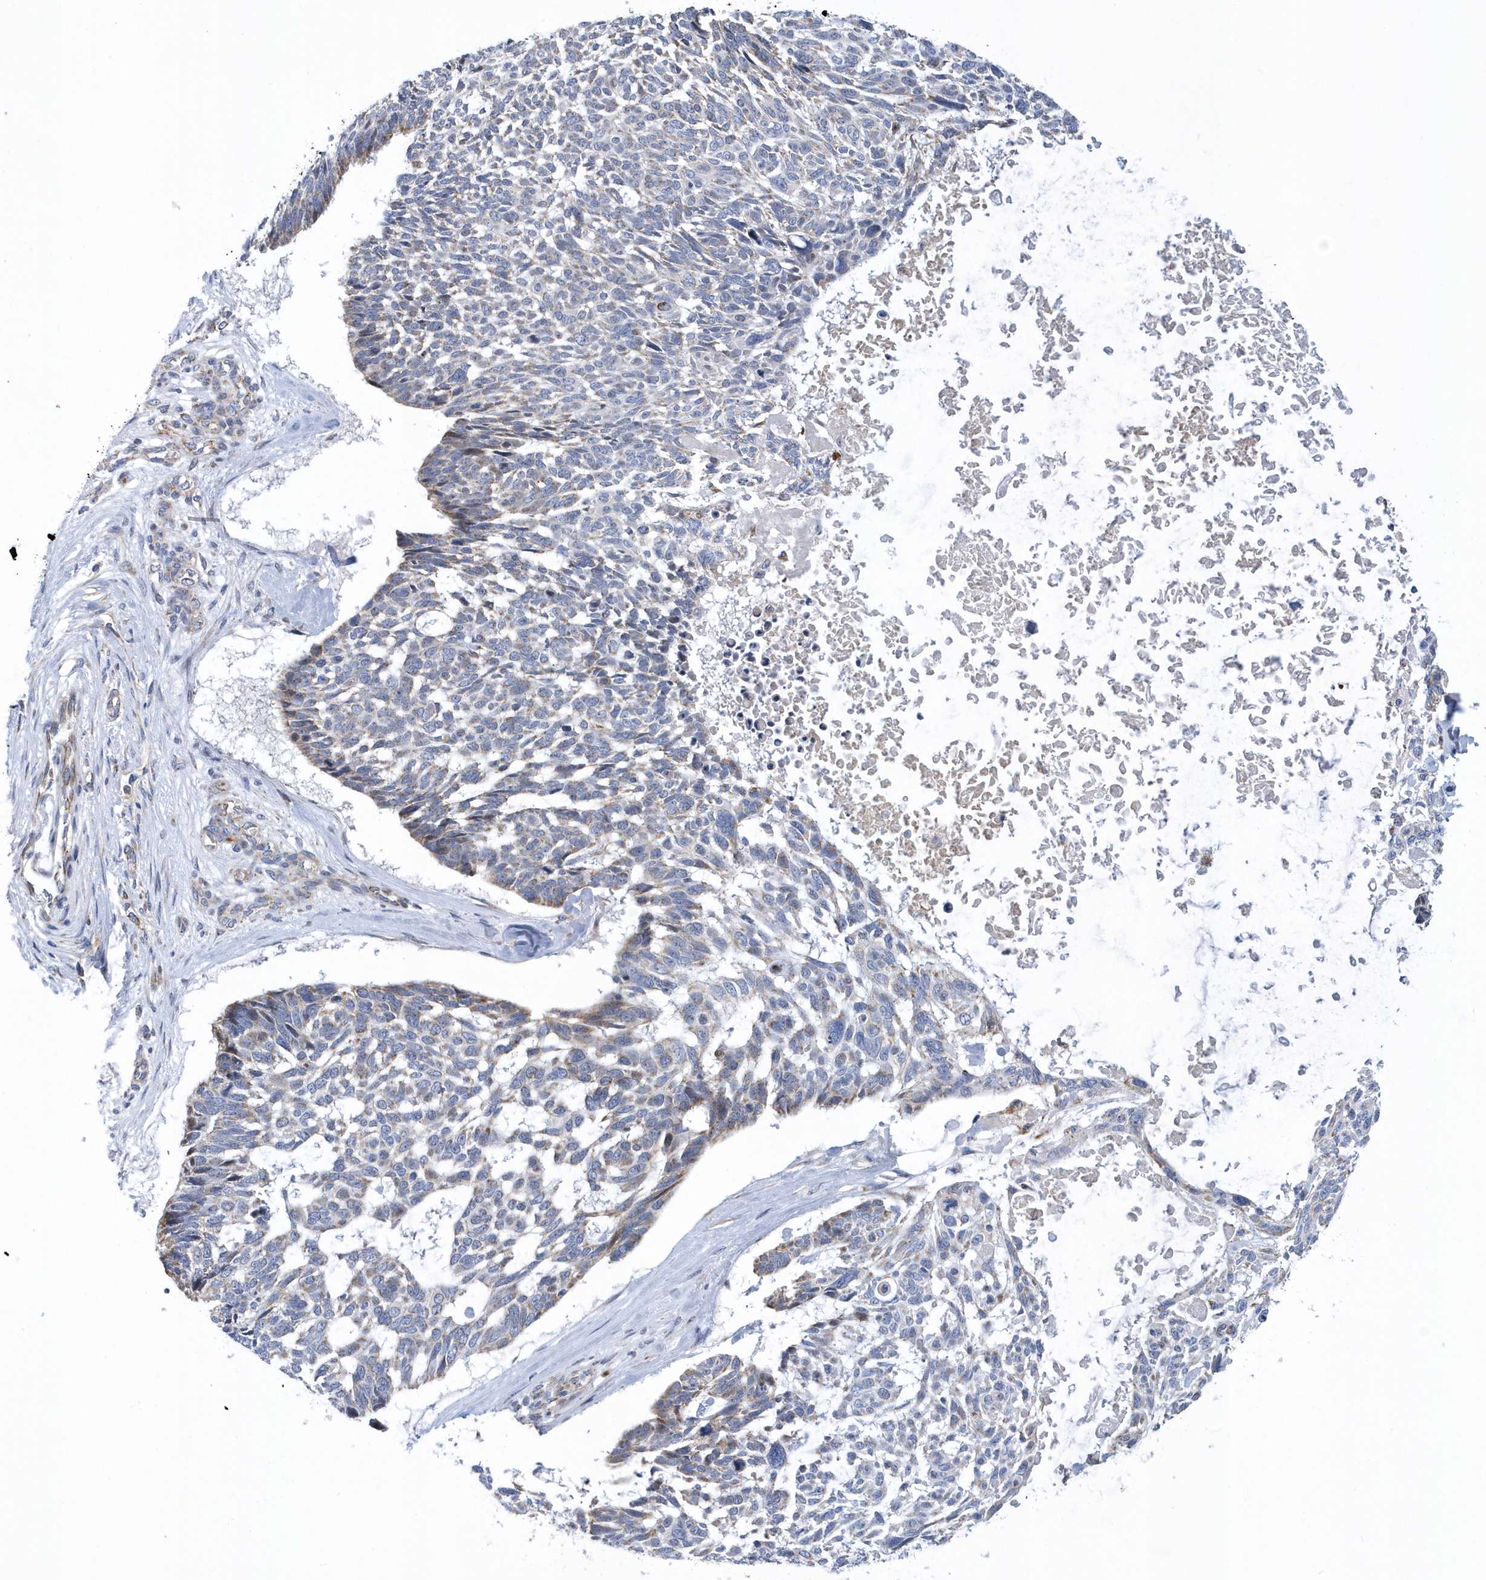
{"staining": {"intensity": "negative", "quantity": "none", "location": "none"}, "tissue": "skin cancer", "cell_type": "Tumor cells", "image_type": "cancer", "snomed": [{"axis": "morphology", "description": "Basal cell carcinoma"}, {"axis": "topography", "description": "Skin"}], "caption": "Tumor cells are negative for brown protein staining in skin cancer.", "gene": "VWA5B2", "patient": {"sex": "male", "age": 88}}